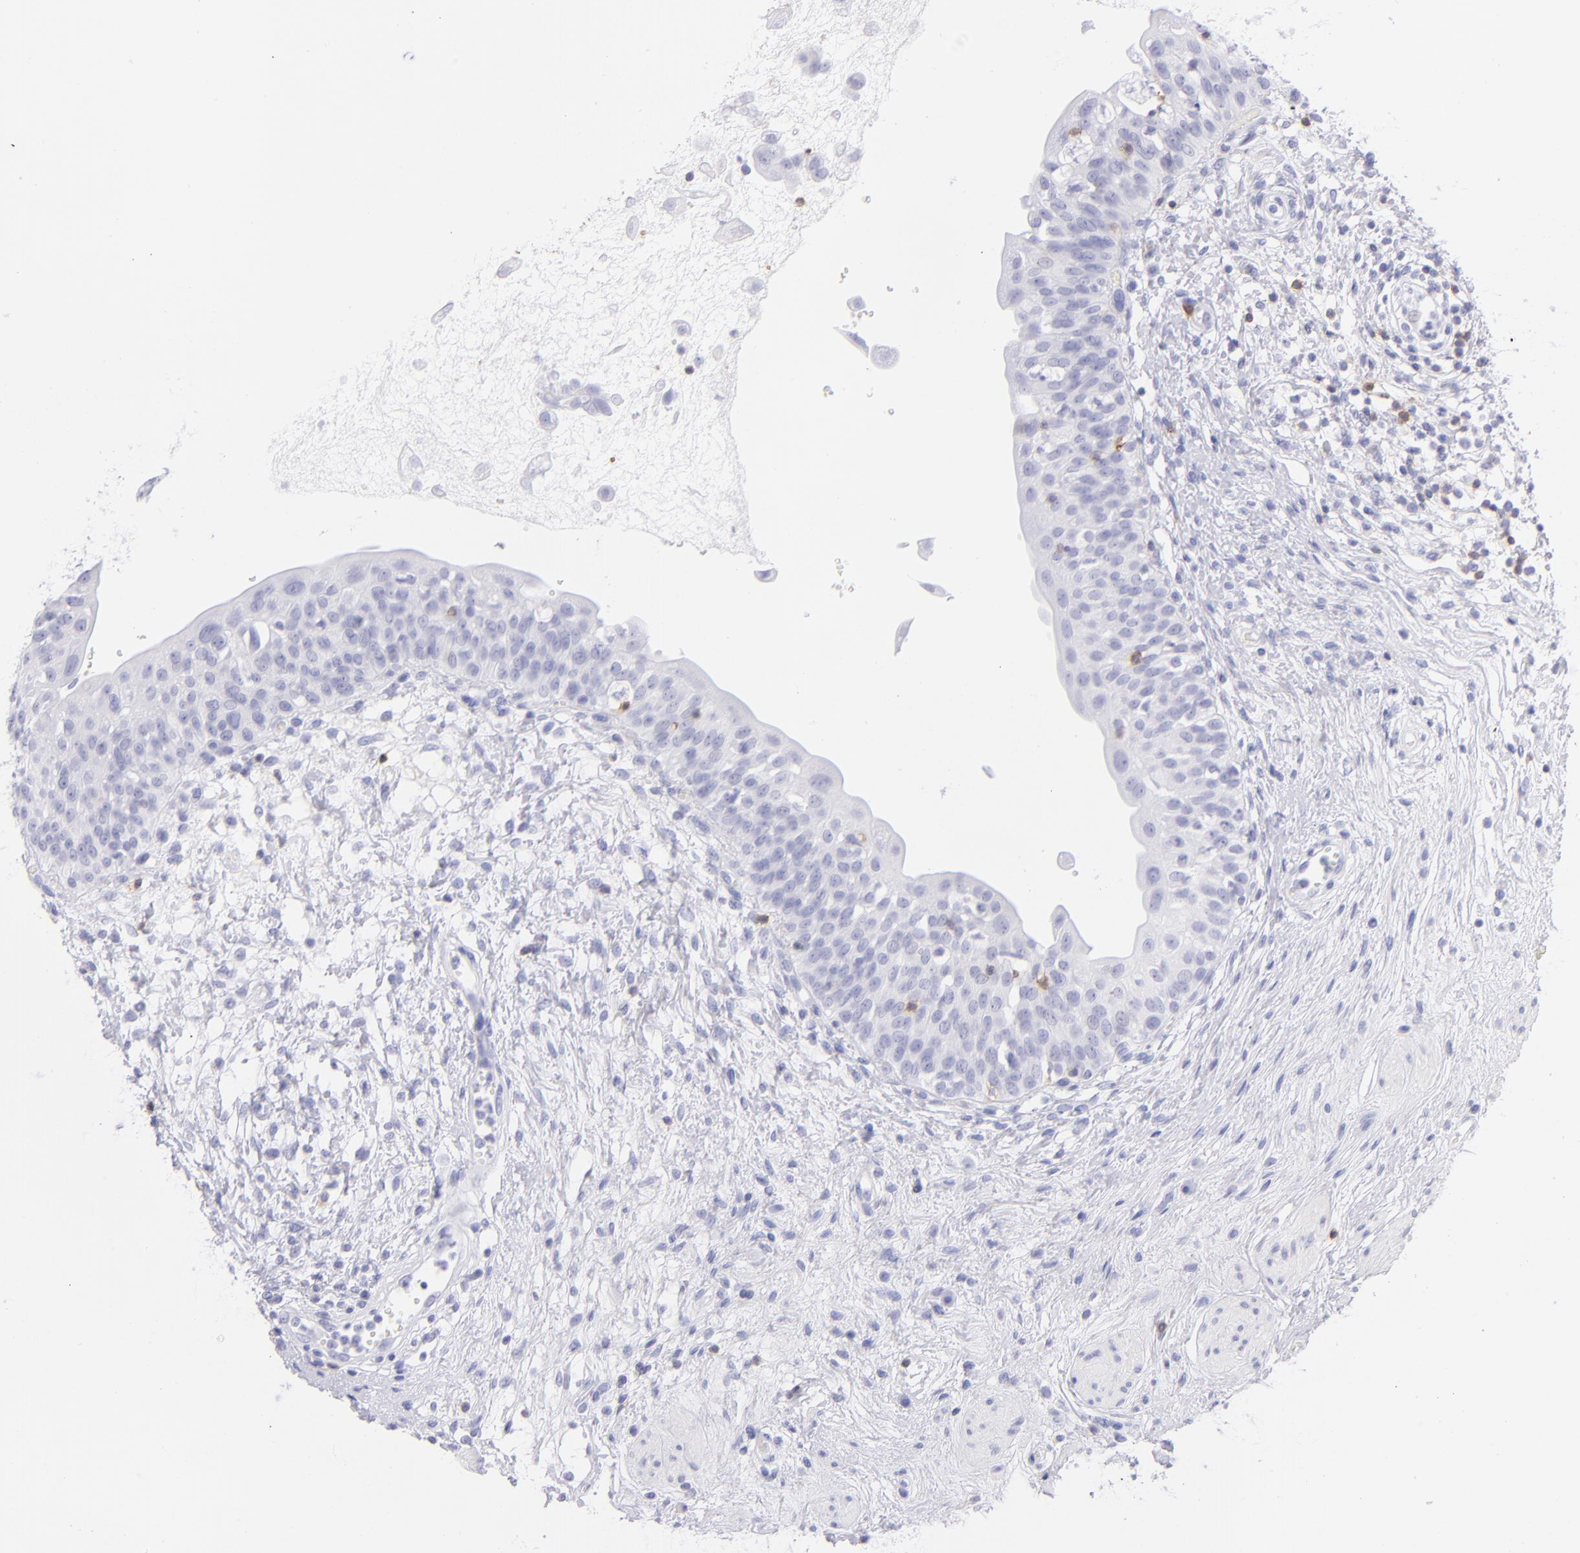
{"staining": {"intensity": "negative", "quantity": "none", "location": "none"}, "tissue": "urinary bladder", "cell_type": "Urothelial cells", "image_type": "normal", "snomed": [{"axis": "morphology", "description": "Normal tissue, NOS"}, {"axis": "topography", "description": "Urinary bladder"}], "caption": "Immunohistochemistry image of unremarkable urinary bladder: human urinary bladder stained with DAB reveals no significant protein staining in urothelial cells. (Brightfield microscopy of DAB immunohistochemistry at high magnification).", "gene": "CD69", "patient": {"sex": "female", "age": 55}}